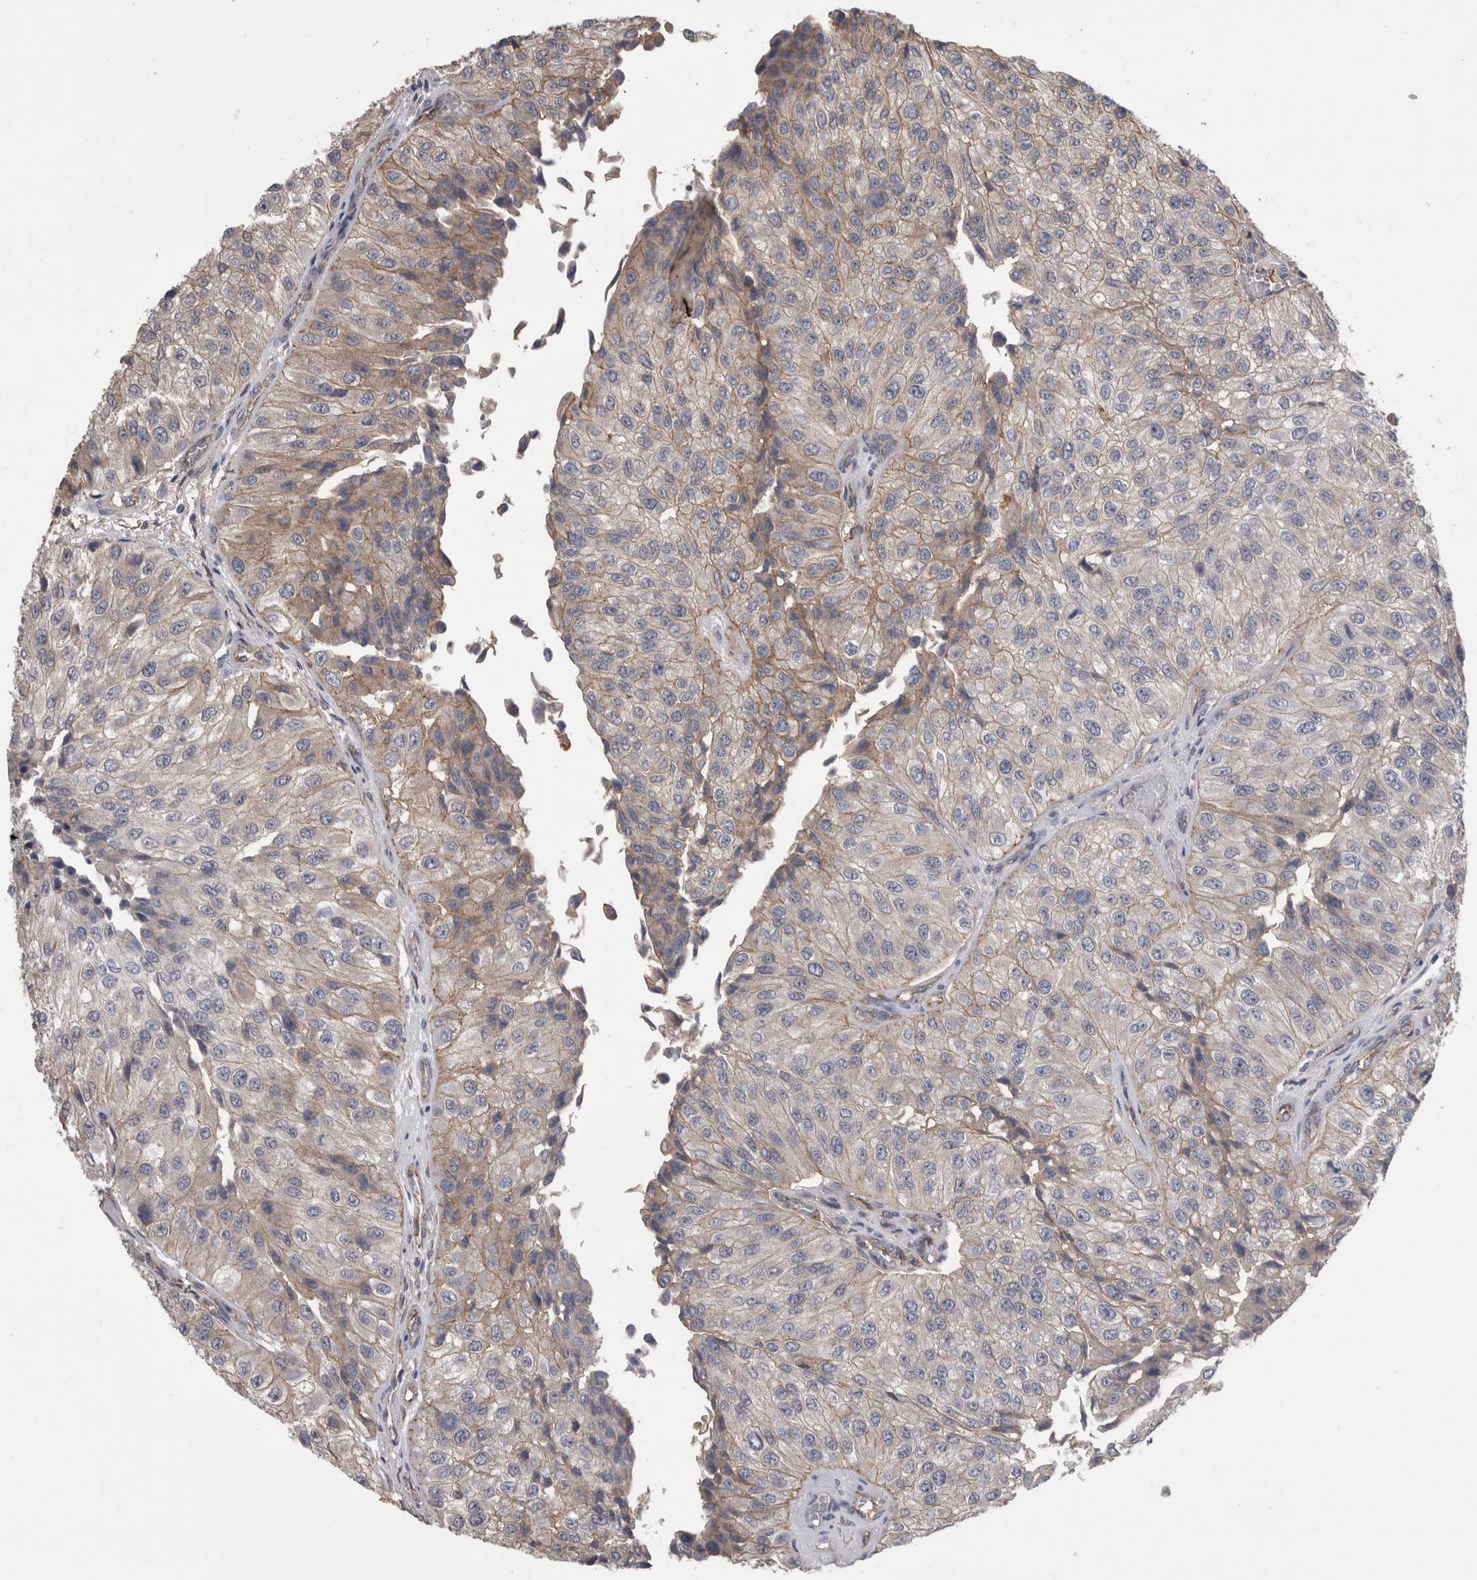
{"staining": {"intensity": "moderate", "quantity": "<25%", "location": "cytoplasmic/membranous"}, "tissue": "urothelial cancer", "cell_type": "Tumor cells", "image_type": "cancer", "snomed": [{"axis": "morphology", "description": "Urothelial carcinoma, High grade"}, {"axis": "topography", "description": "Kidney"}, {"axis": "topography", "description": "Urinary bladder"}], "caption": "About <25% of tumor cells in urothelial cancer demonstrate moderate cytoplasmic/membranous protein staining as visualized by brown immunohistochemical staining.", "gene": "NECTIN2", "patient": {"sex": "male", "age": 77}}